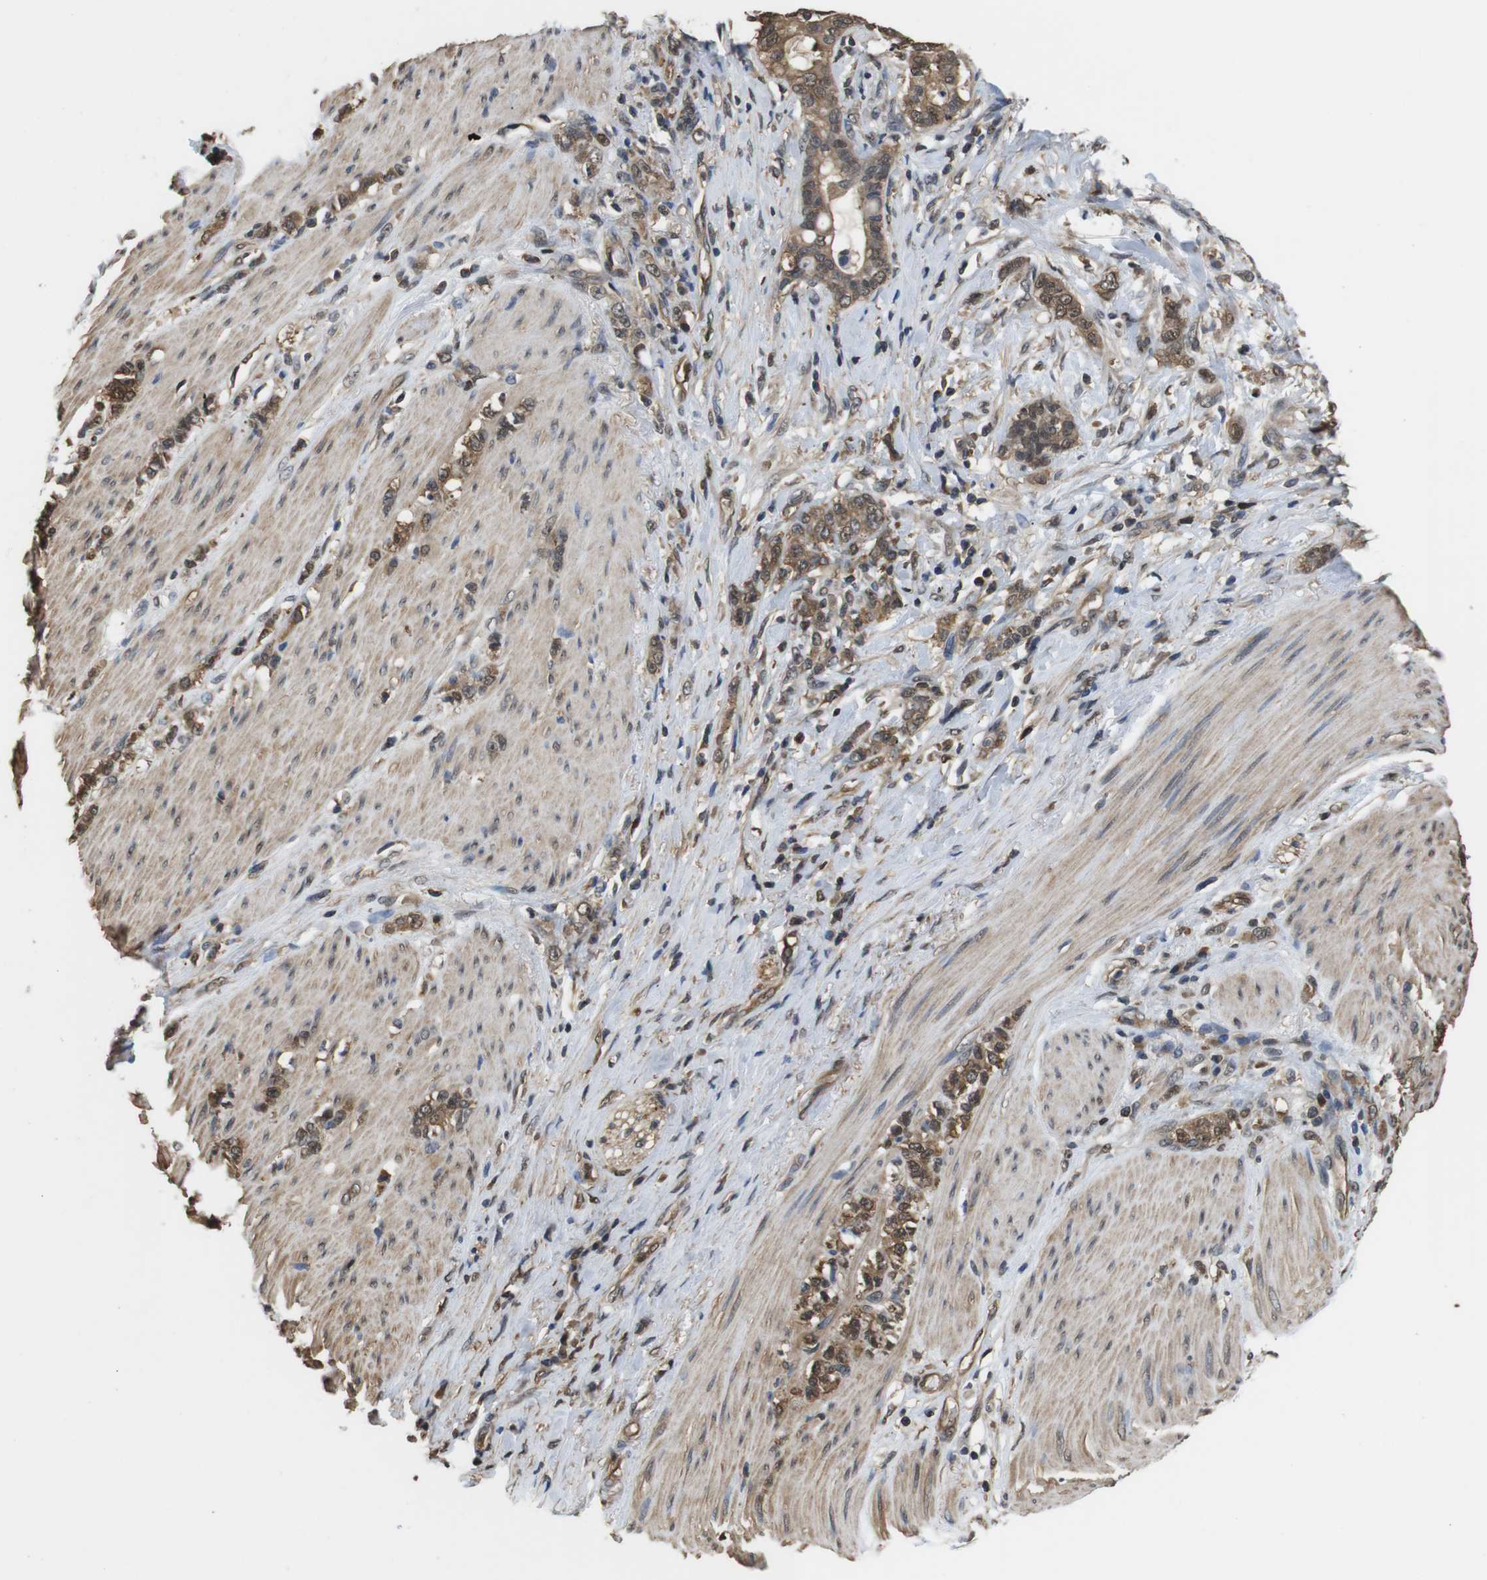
{"staining": {"intensity": "moderate", "quantity": ">75%", "location": "cytoplasmic/membranous,nuclear"}, "tissue": "stomach cancer", "cell_type": "Tumor cells", "image_type": "cancer", "snomed": [{"axis": "morphology", "description": "Adenocarcinoma, NOS"}, {"axis": "topography", "description": "Stomach, lower"}], "caption": "Tumor cells demonstrate moderate cytoplasmic/membranous and nuclear expression in approximately >75% of cells in stomach adenocarcinoma.", "gene": "LDHA", "patient": {"sex": "male", "age": 88}}